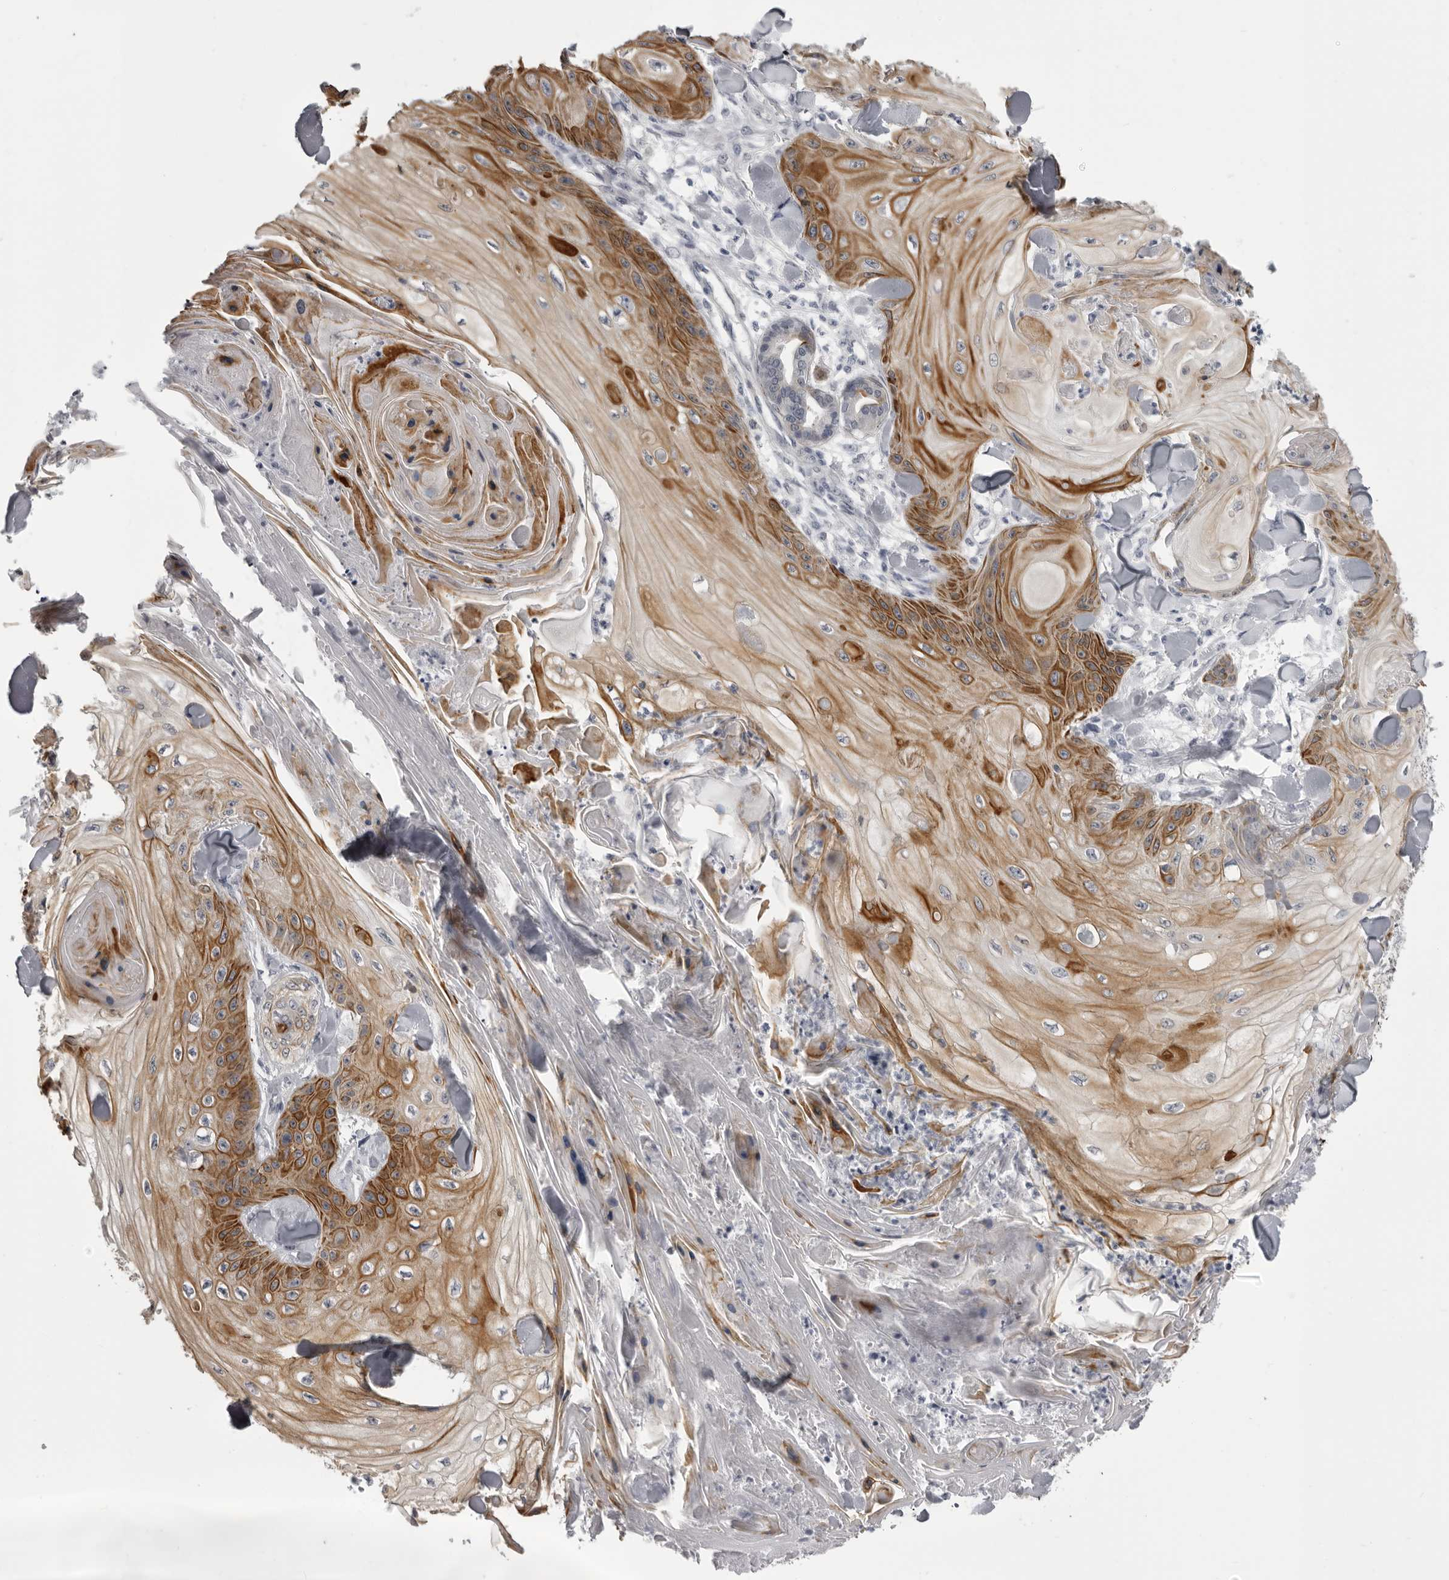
{"staining": {"intensity": "moderate", "quantity": ">75%", "location": "cytoplasmic/membranous"}, "tissue": "skin cancer", "cell_type": "Tumor cells", "image_type": "cancer", "snomed": [{"axis": "morphology", "description": "Squamous cell carcinoma, NOS"}, {"axis": "topography", "description": "Skin"}], "caption": "Immunohistochemistry (IHC) photomicrograph of human skin cancer stained for a protein (brown), which shows medium levels of moderate cytoplasmic/membranous staining in about >75% of tumor cells.", "gene": "EPHA10", "patient": {"sex": "male", "age": 74}}